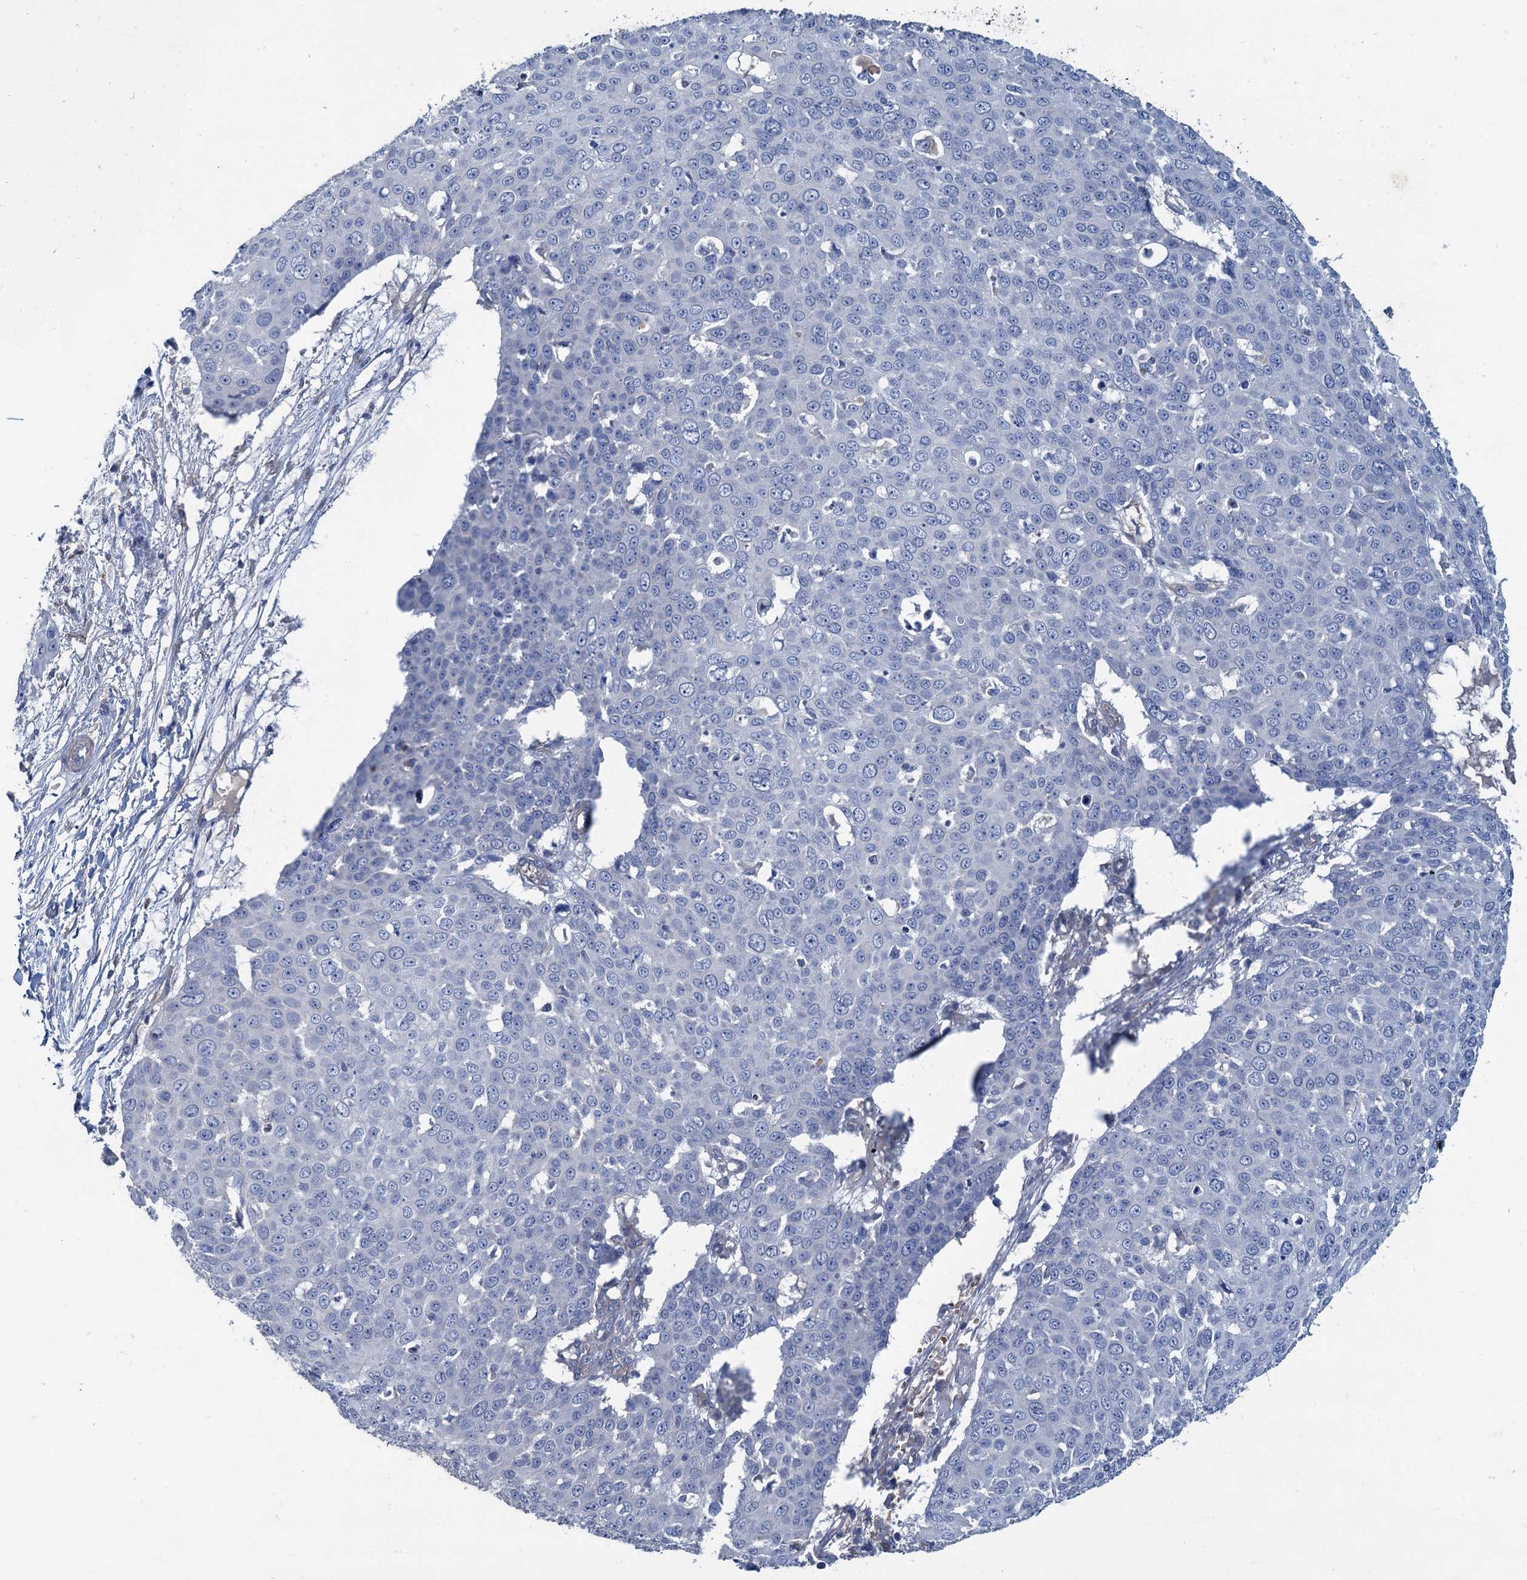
{"staining": {"intensity": "negative", "quantity": "none", "location": "none"}, "tissue": "skin cancer", "cell_type": "Tumor cells", "image_type": "cancer", "snomed": [{"axis": "morphology", "description": "Squamous cell carcinoma, NOS"}, {"axis": "topography", "description": "Skin"}], "caption": "Histopathology image shows no significant protein staining in tumor cells of skin cancer (squamous cell carcinoma).", "gene": "SMCO3", "patient": {"sex": "male", "age": 71}}